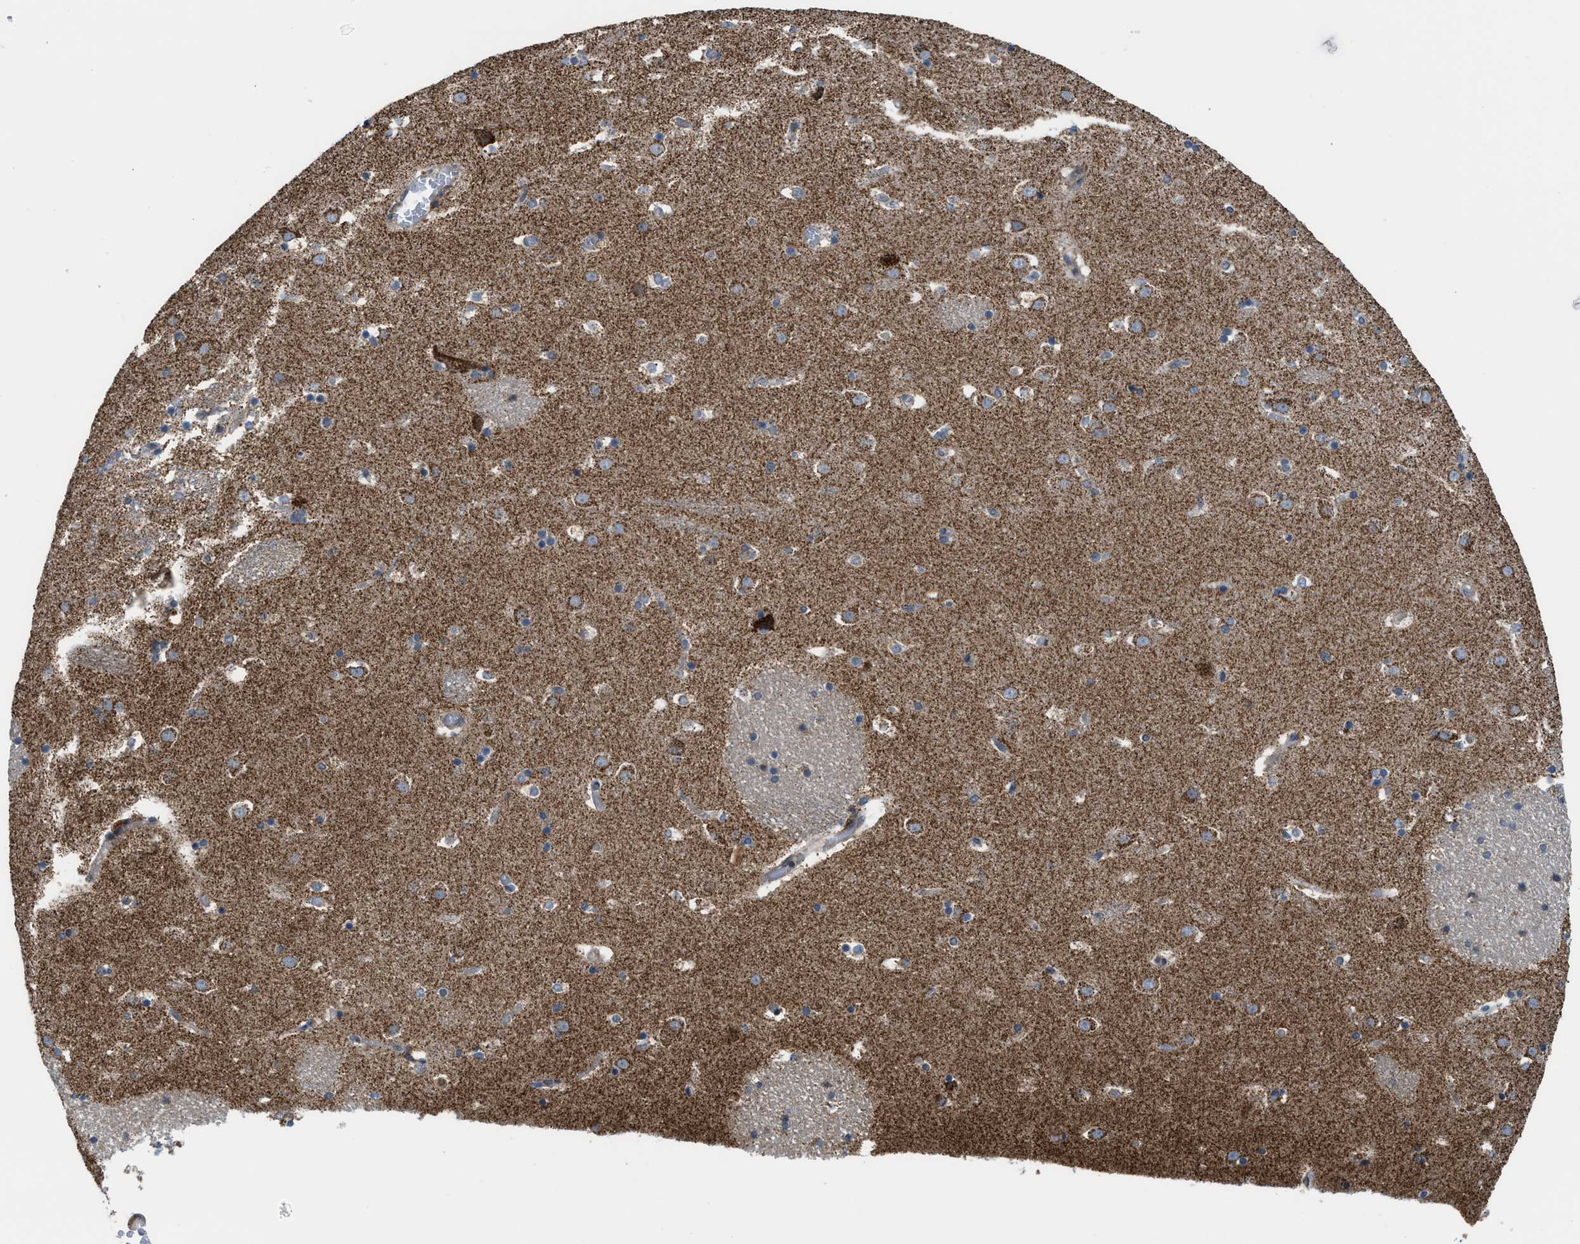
{"staining": {"intensity": "moderate", "quantity": ">75%", "location": "cytoplasmic/membranous"}, "tissue": "caudate", "cell_type": "Glial cells", "image_type": "normal", "snomed": [{"axis": "morphology", "description": "Normal tissue, NOS"}, {"axis": "topography", "description": "Lateral ventricle wall"}], "caption": "The micrograph exhibits staining of benign caudate, revealing moderate cytoplasmic/membranous protein positivity (brown color) within glial cells. Using DAB (brown) and hematoxylin (blue) stains, captured at high magnification using brightfield microscopy.", "gene": "PDCL", "patient": {"sex": "male", "age": 45}}